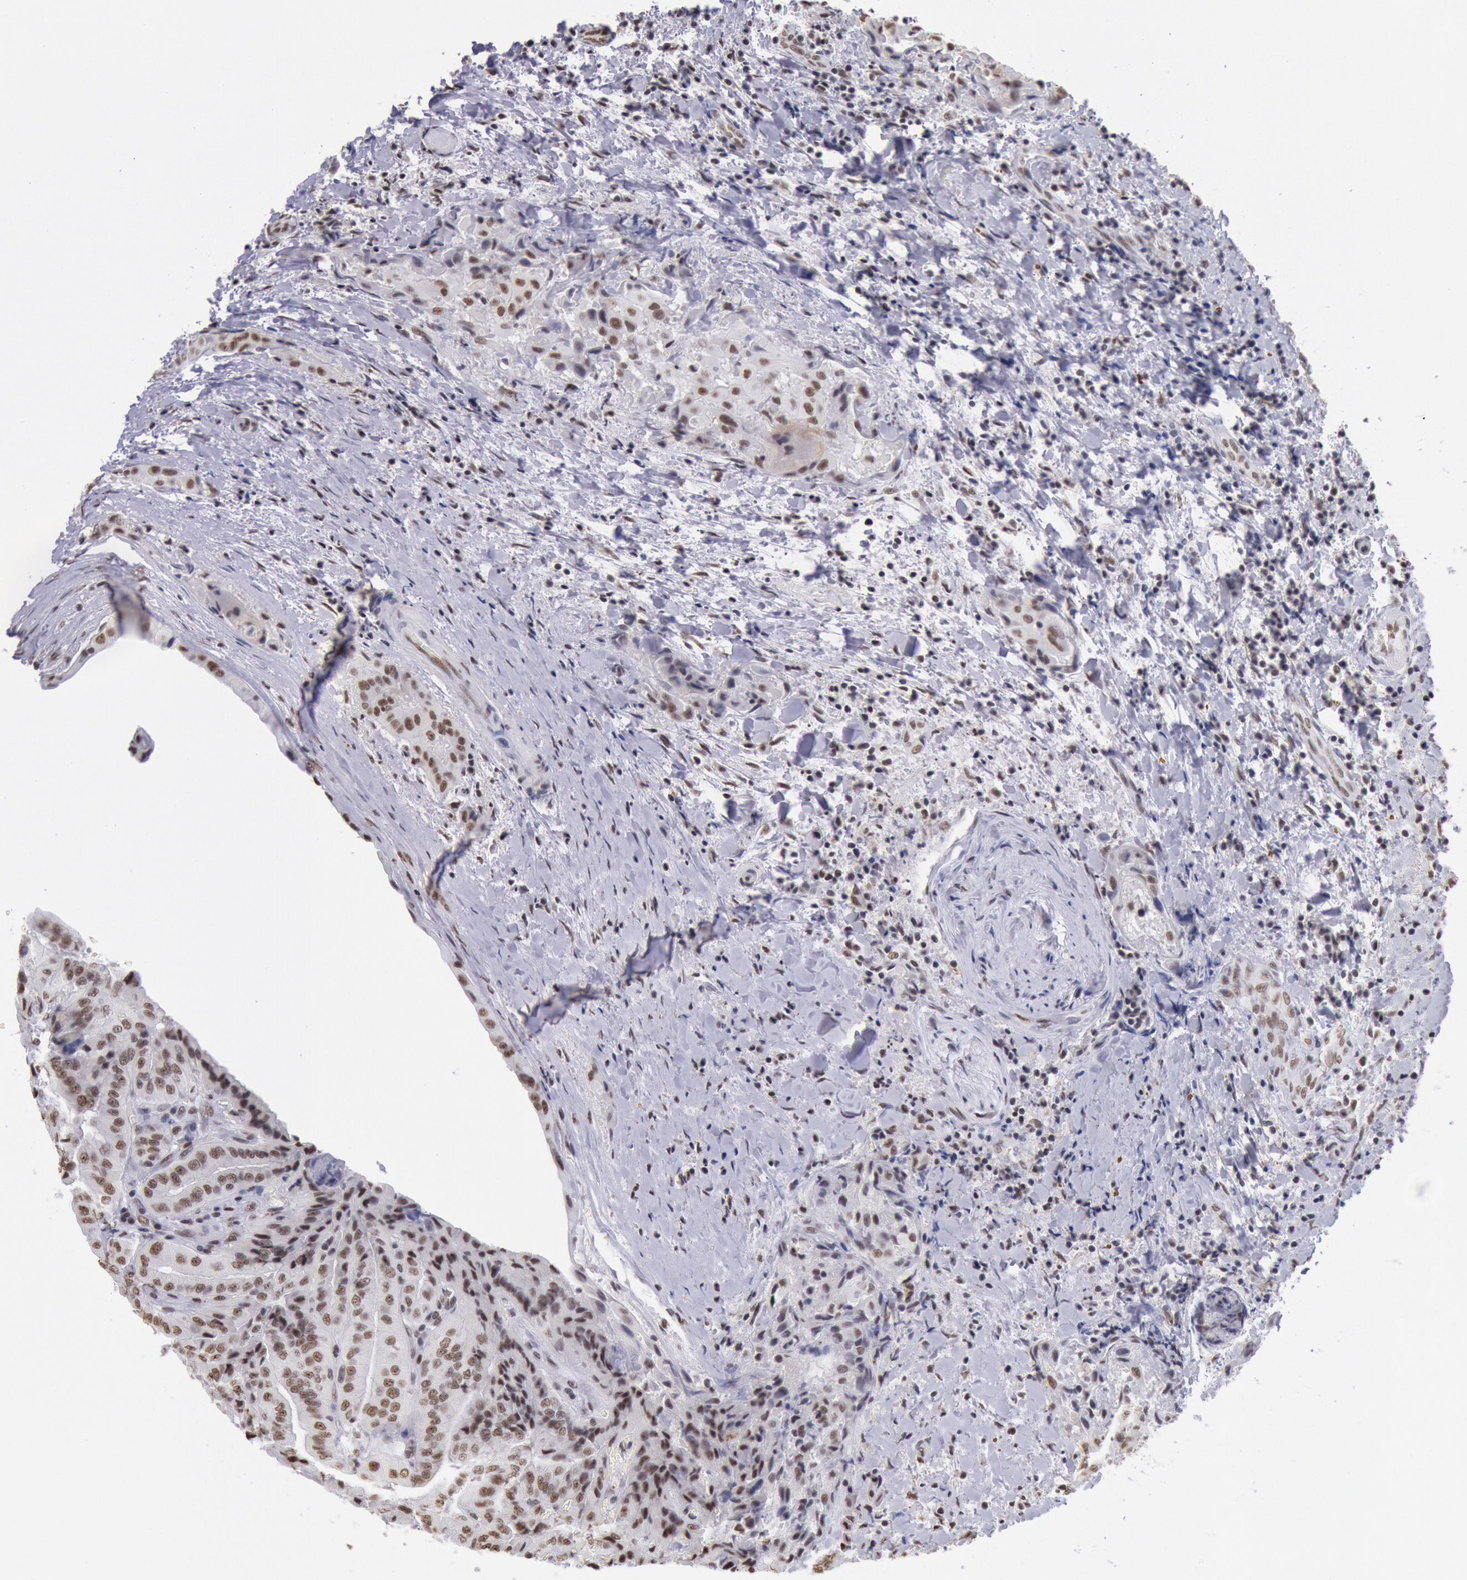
{"staining": {"intensity": "moderate", "quantity": ">75%", "location": "nuclear"}, "tissue": "thyroid cancer", "cell_type": "Tumor cells", "image_type": "cancer", "snomed": [{"axis": "morphology", "description": "Papillary adenocarcinoma, NOS"}, {"axis": "topography", "description": "Thyroid gland"}], "caption": "Immunohistochemistry (IHC) (DAB (3,3'-diaminobenzidine)) staining of thyroid cancer exhibits moderate nuclear protein expression in approximately >75% of tumor cells.", "gene": "SNRPD3", "patient": {"sex": "female", "age": 71}}